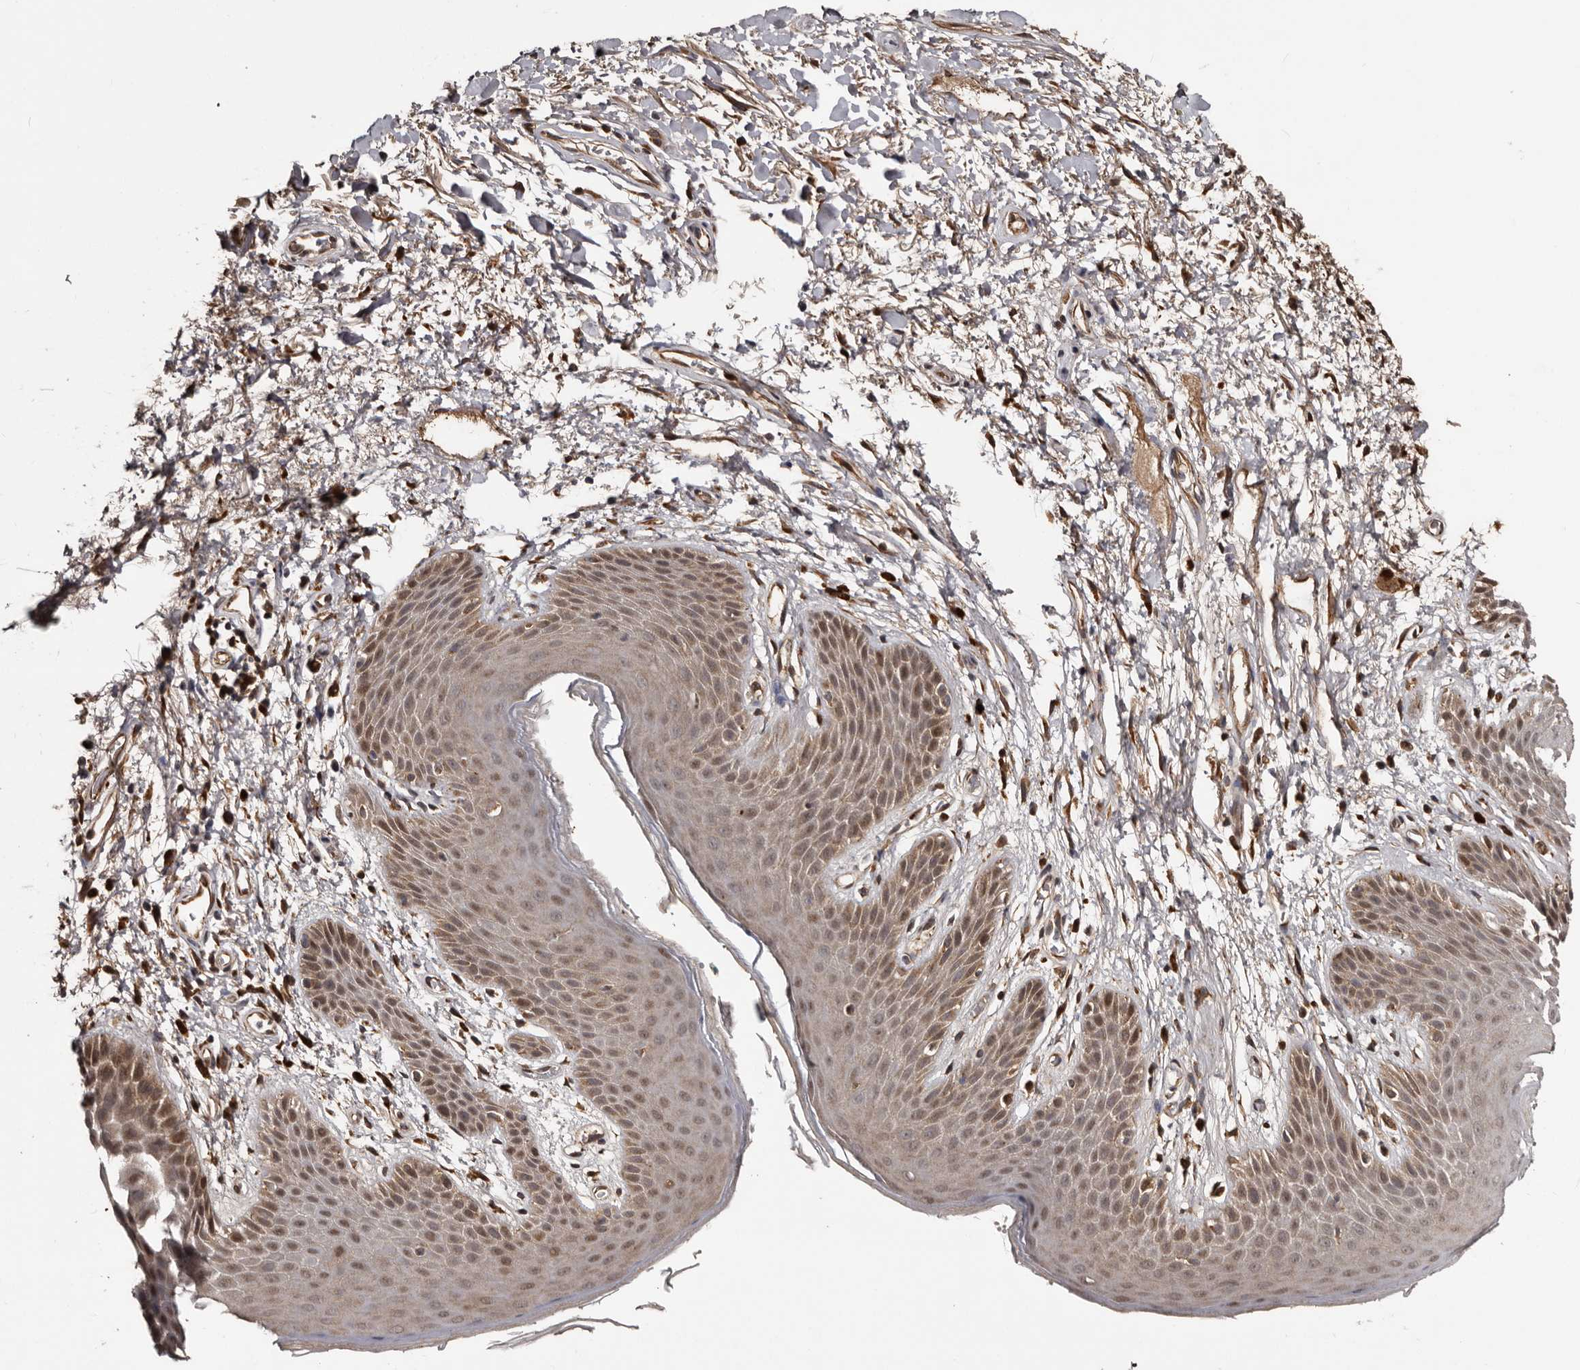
{"staining": {"intensity": "moderate", "quantity": "25%-75%", "location": "cytoplasmic/membranous,nuclear"}, "tissue": "skin", "cell_type": "Epidermal cells", "image_type": "normal", "snomed": [{"axis": "morphology", "description": "Normal tissue, NOS"}, {"axis": "topography", "description": "Anal"}], "caption": "Immunohistochemical staining of unremarkable skin displays 25%-75% levels of moderate cytoplasmic/membranous,nuclear protein expression in approximately 25%-75% of epidermal cells.", "gene": "SERTAD4", "patient": {"sex": "male", "age": 74}}